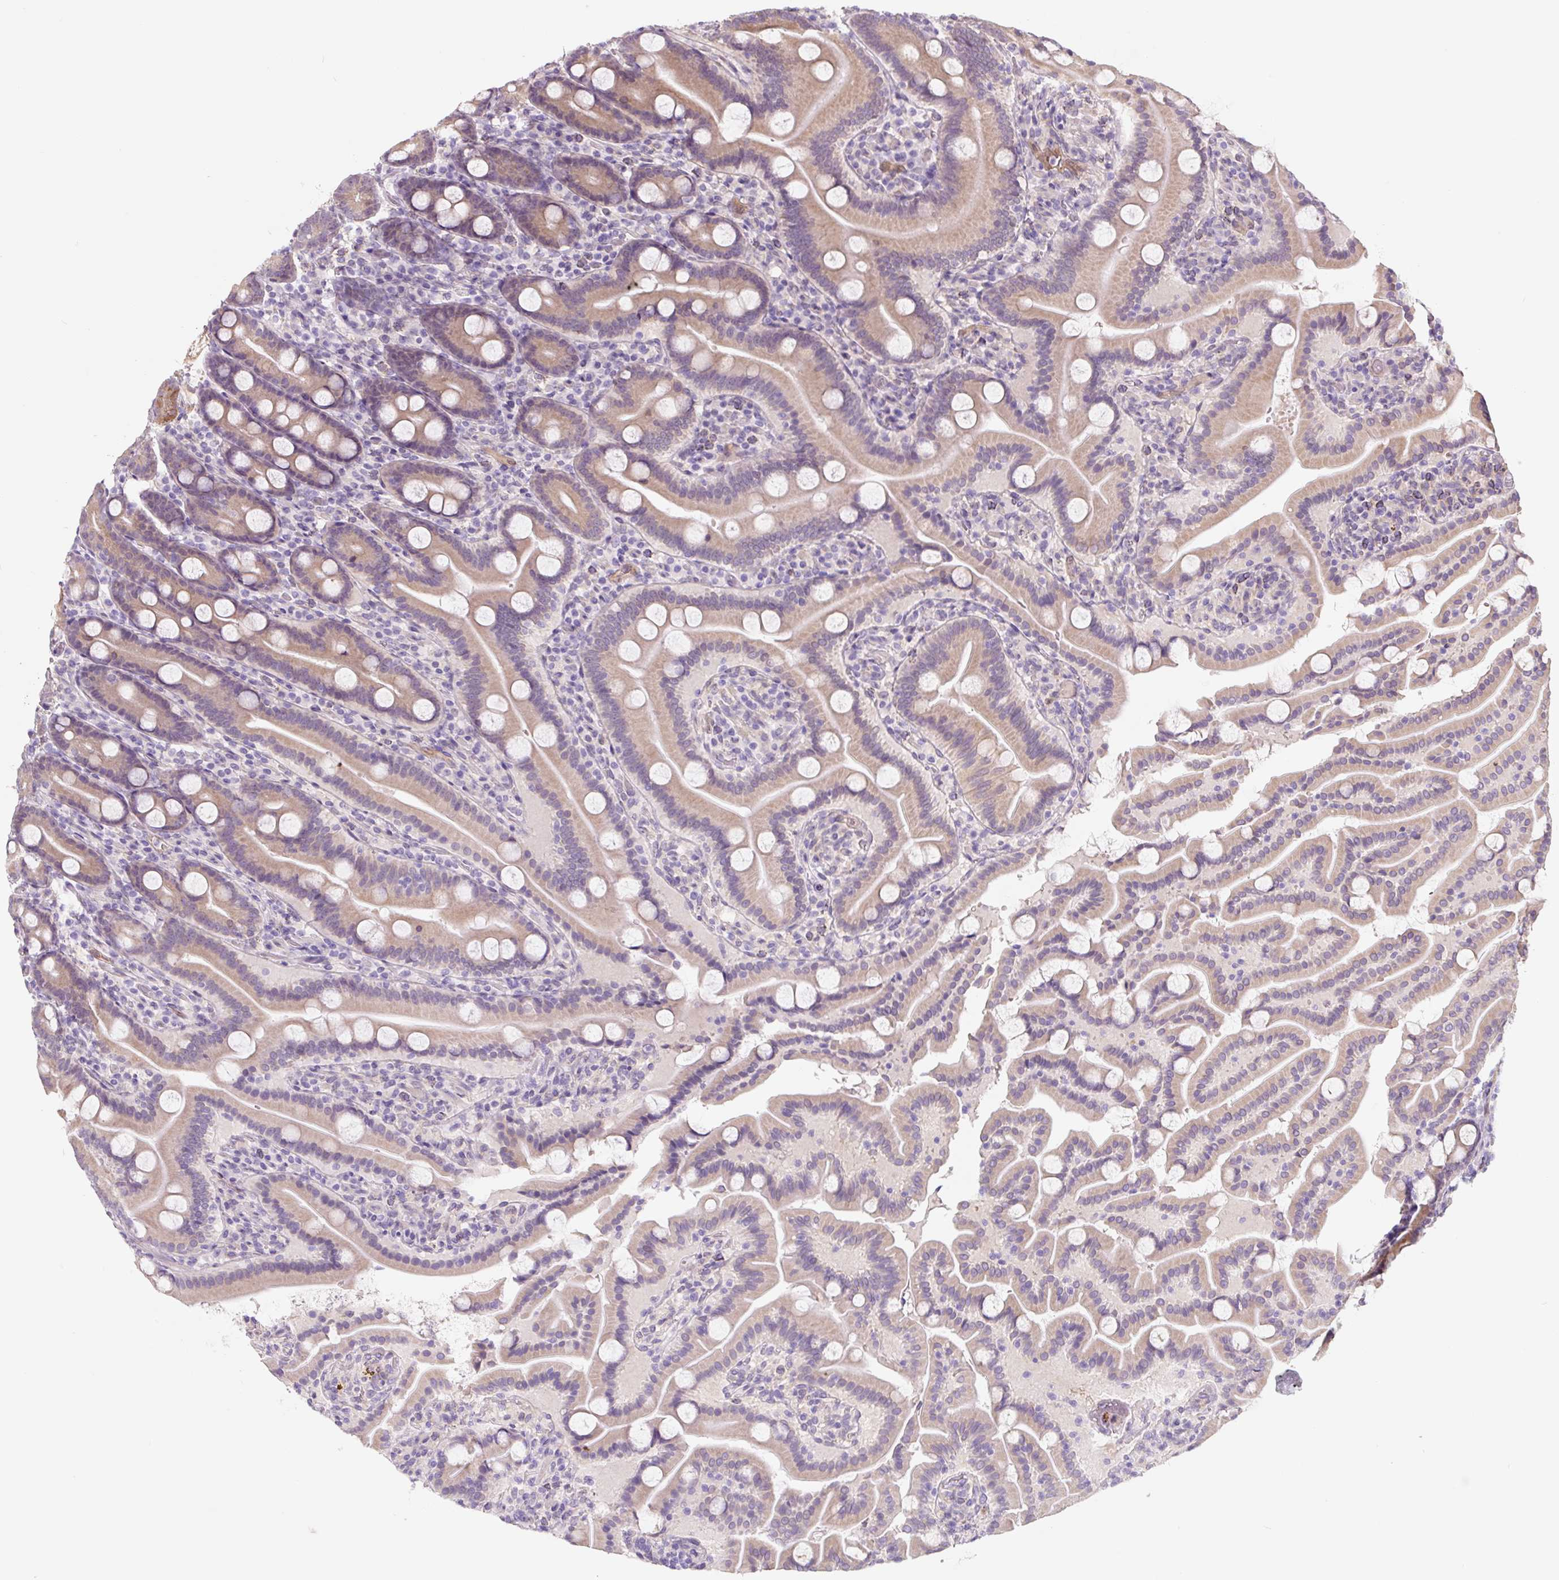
{"staining": {"intensity": "weak", "quantity": ">75%", "location": "cytoplasmic/membranous"}, "tissue": "duodenum", "cell_type": "Glandular cells", "image_type": "normal", "snomed": [{"axis": "morphology", "description": "Normal tissue, NOS"}, {"axis": "topography", "description": "Duodenum"}], "caption": "There is low levels of weak cytoplasmic/membranous expression in glandular cells of unremarkable duodenum, as demonstrated by immunohistochemical staining (brown color).", "gene": "ASRGL1", "patient": {"sex": "male", "age": 55}}